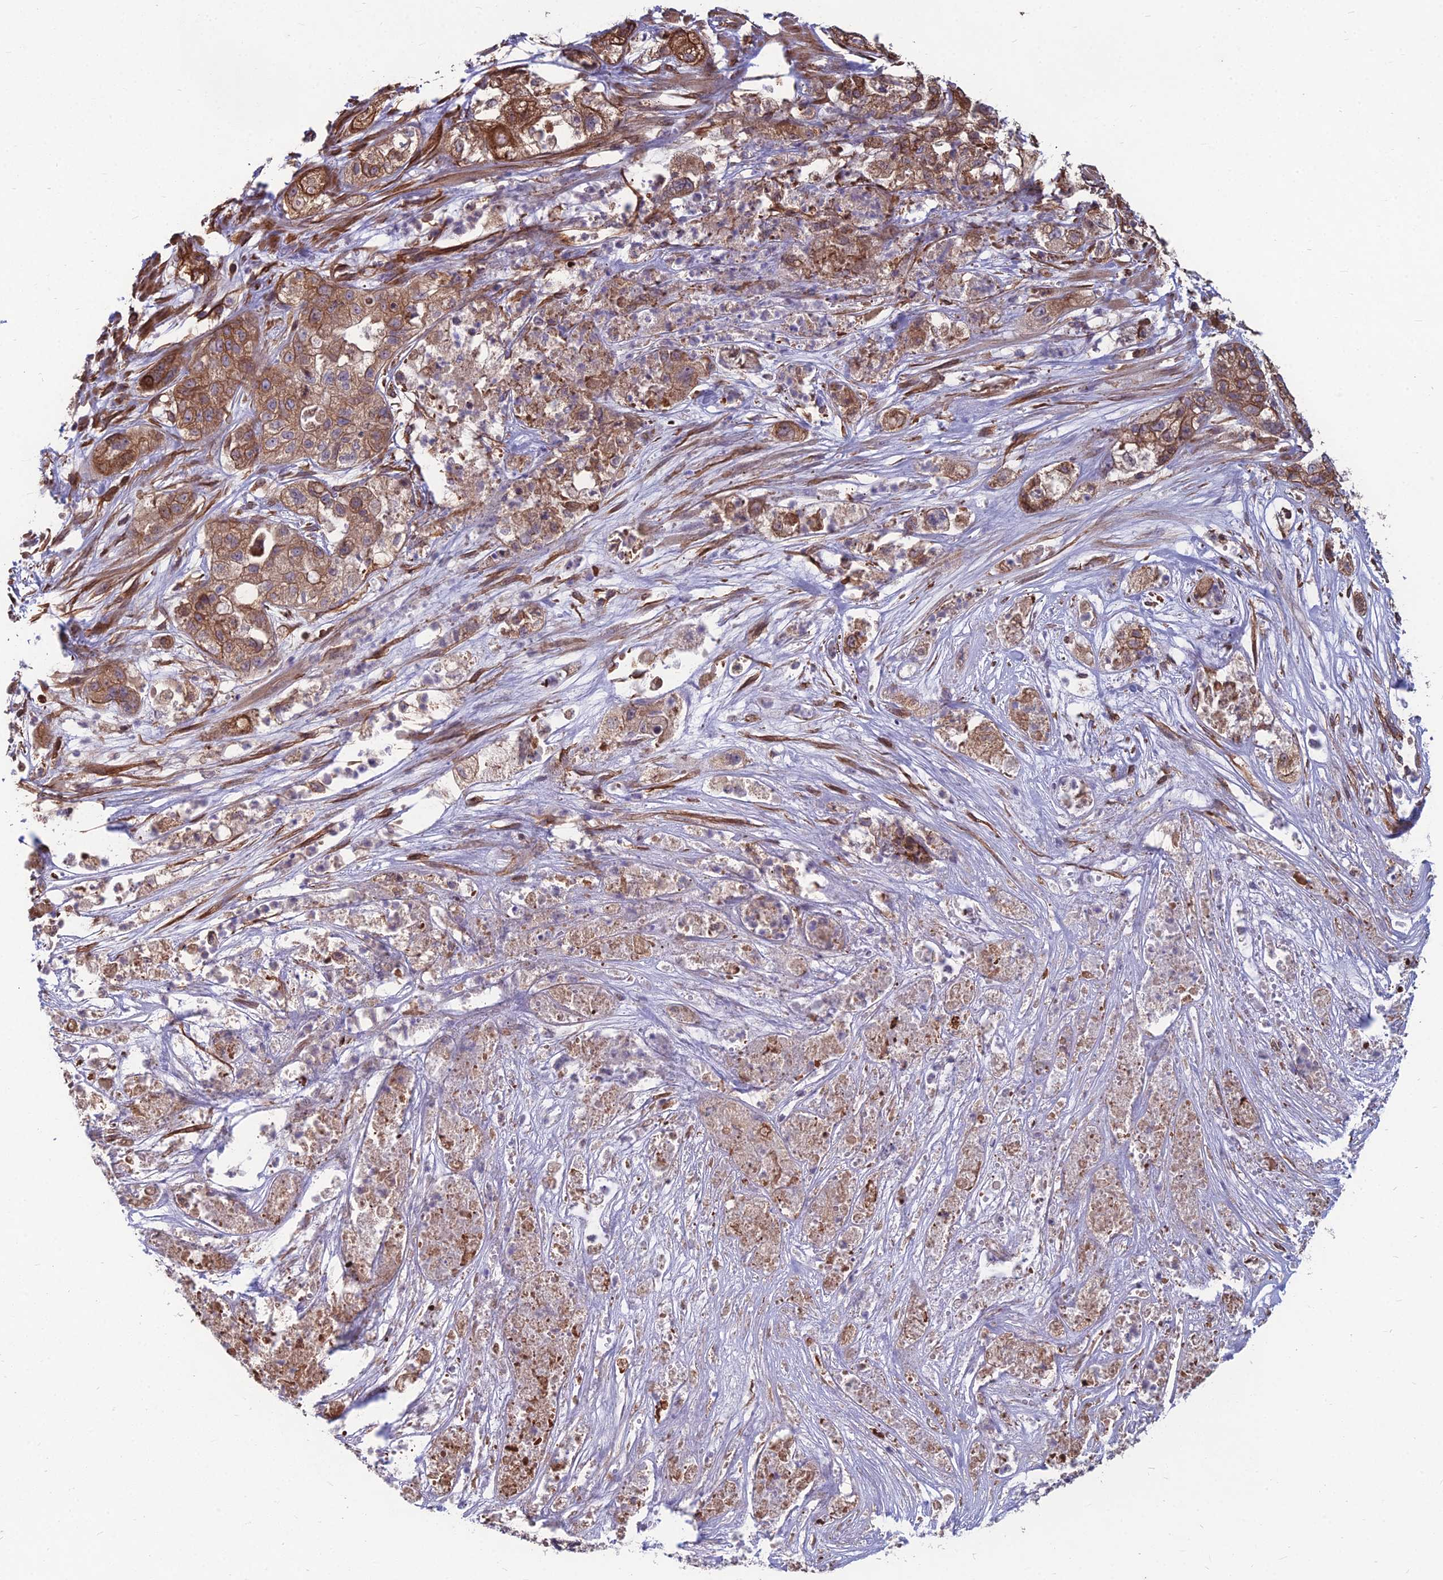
{"staining": {"intensity": "moderate", "quantity": ">75%", "location": "cytoplasmic/membranous"}, "tissue": "pancreatic cancer", "cell_type": "Tumor cells", "image_type": "cancer", "snomed": [{"axis": "morphology", "description": "Adenocarcinoma, NOS"}, {"axis": "topography", "description": "Pancreas"}], "caption": "Human pancreatic cancer stained for a protein (brown) displays moderate cytoplasmic/membranous positive positivity in approximately >75% of tumor cells.", "gene": "LSM6", "patient": {"sex": "female", "age": 78}}